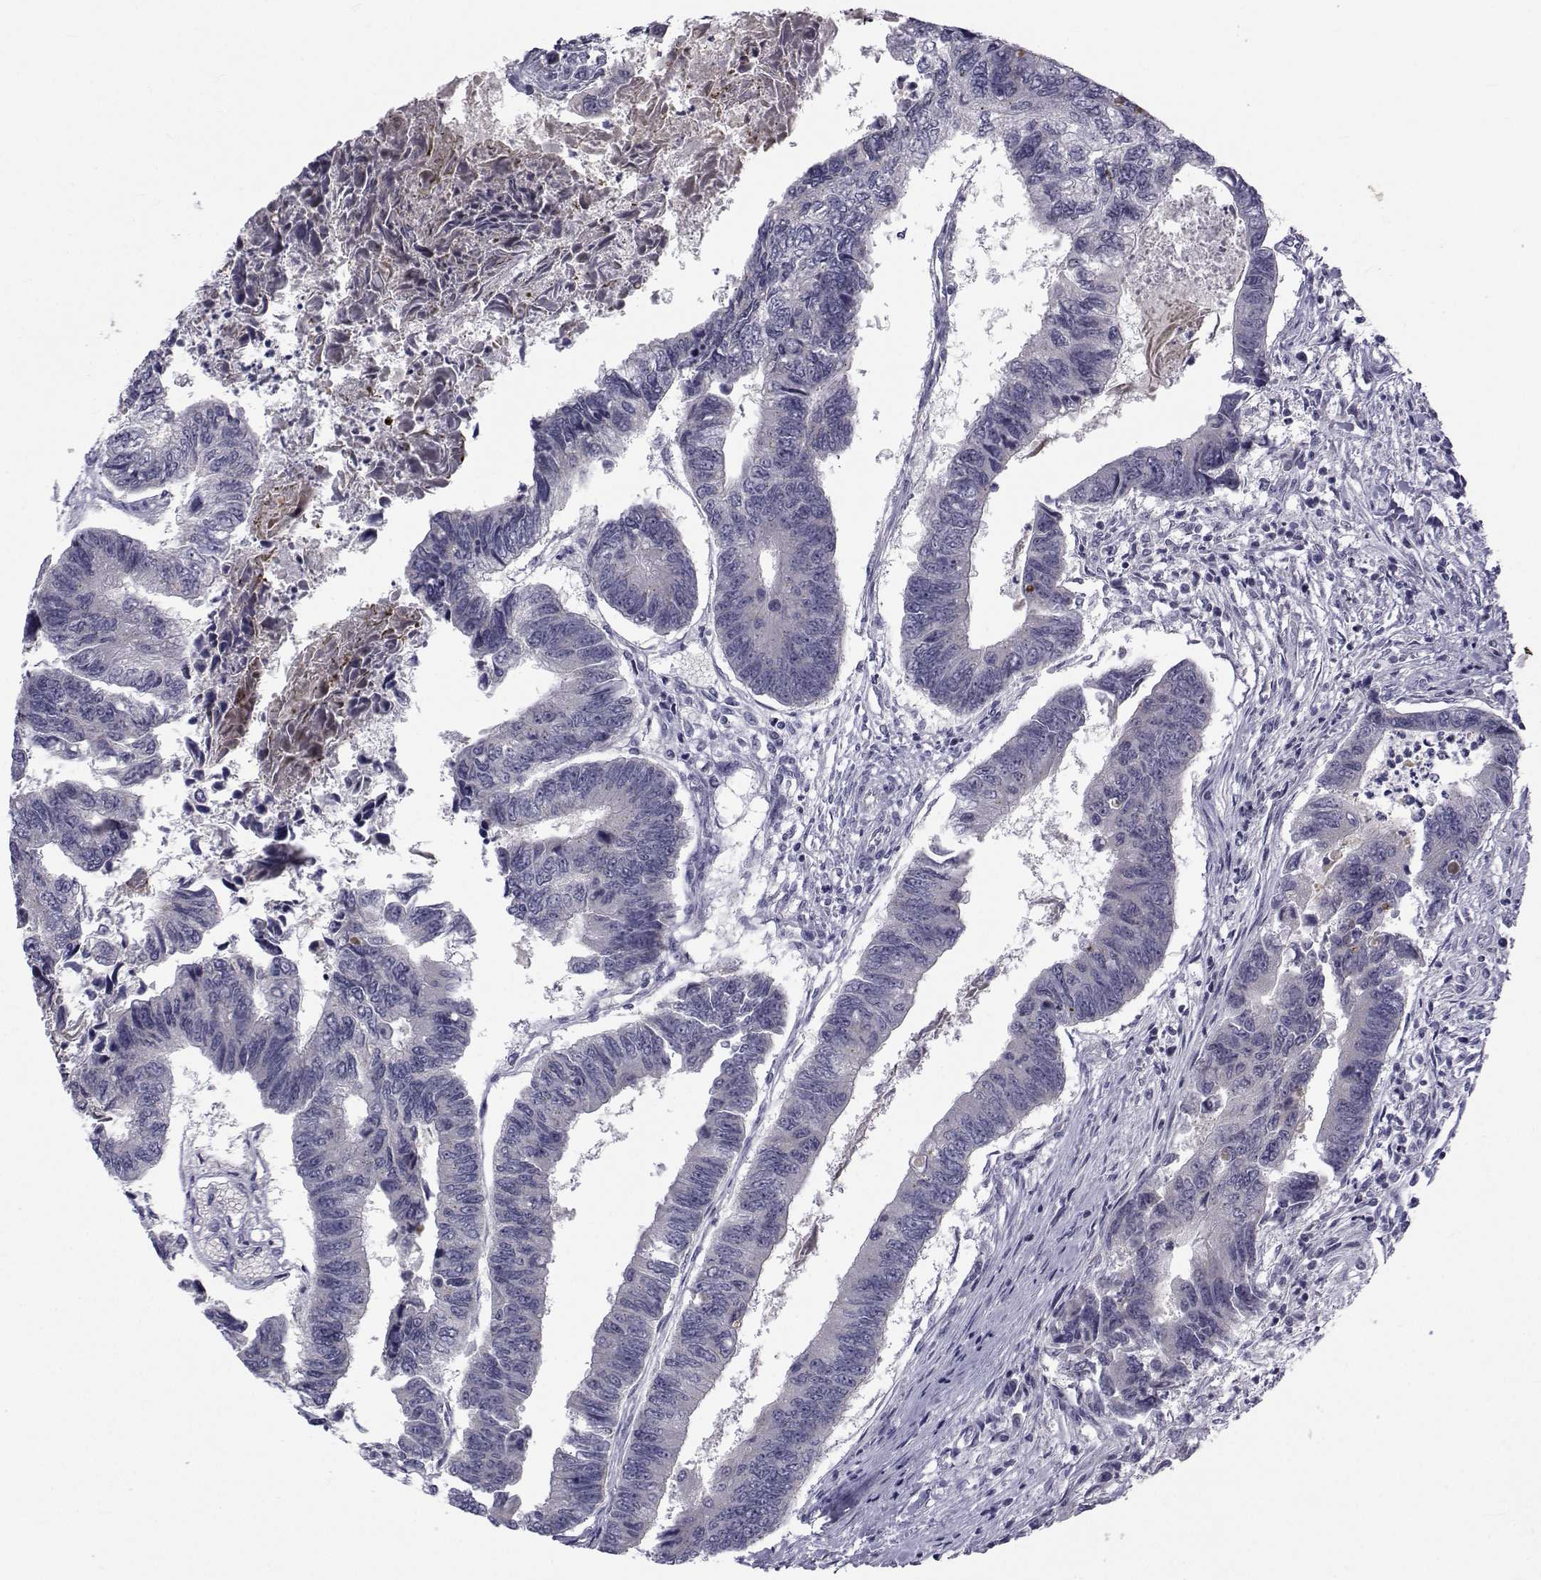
{"staining": {"intensity": "negative", "quantity": "none", "location": "none"}, "tissue": "colorectal cancer", "cell_type": "Tumor cells", "image_type": "cancer", "snomed": [{"axis": "morphology", "description": "Adenocarcinoma, NOS"}, {"axis": "topography", "description": "Colon"}], "caption": "An IHC micrograph of adenocarcinoma (colorectal) is shown. There is no staining in tumor cells of adenocarcinoma (colorectal).", "gene": "ANGPT1", "patient": {"sex": "female", "age": 65}}